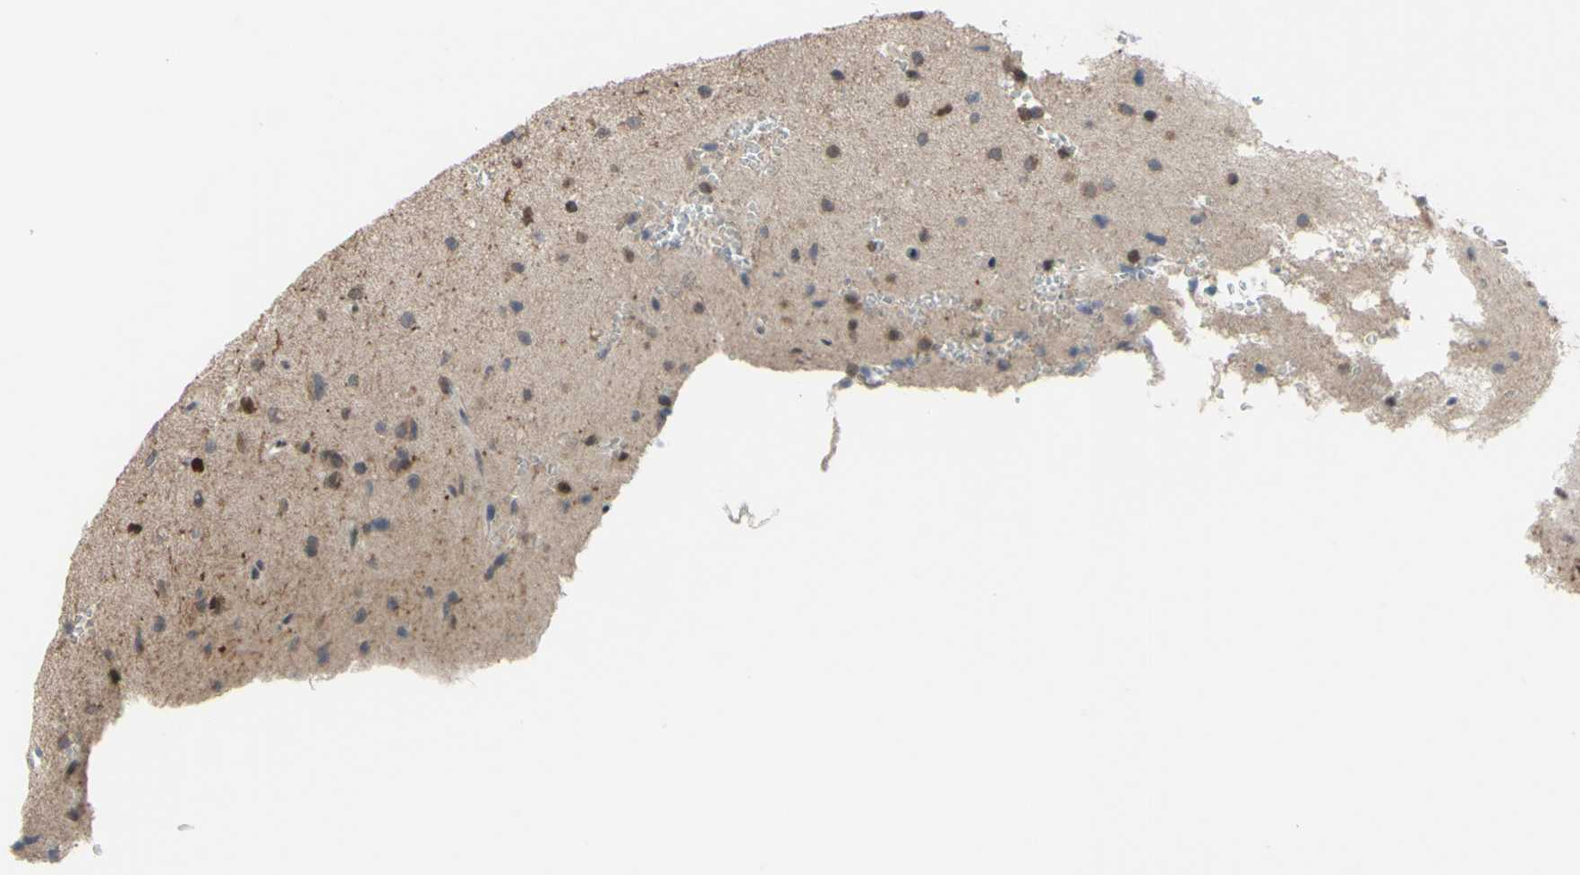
{"staining": {"intensity": "weak", "quantity": "25%-75%", "location": "cytoplasmic/membranous,nuclear"}, "tissue": "glioma", "cell_type": "Tumor cells", "image_type": "cancer", "snomed": [{"axis": "morphology", "description": "Glioma, malignant, High grade"}, {"axis": "topography", "description": "Brain"}], "caption": "Glioma stained with a protein marker displays weak staining in tumor cells.", "gene": "SP4", "patient": {"sex": "male", "age": 47}}